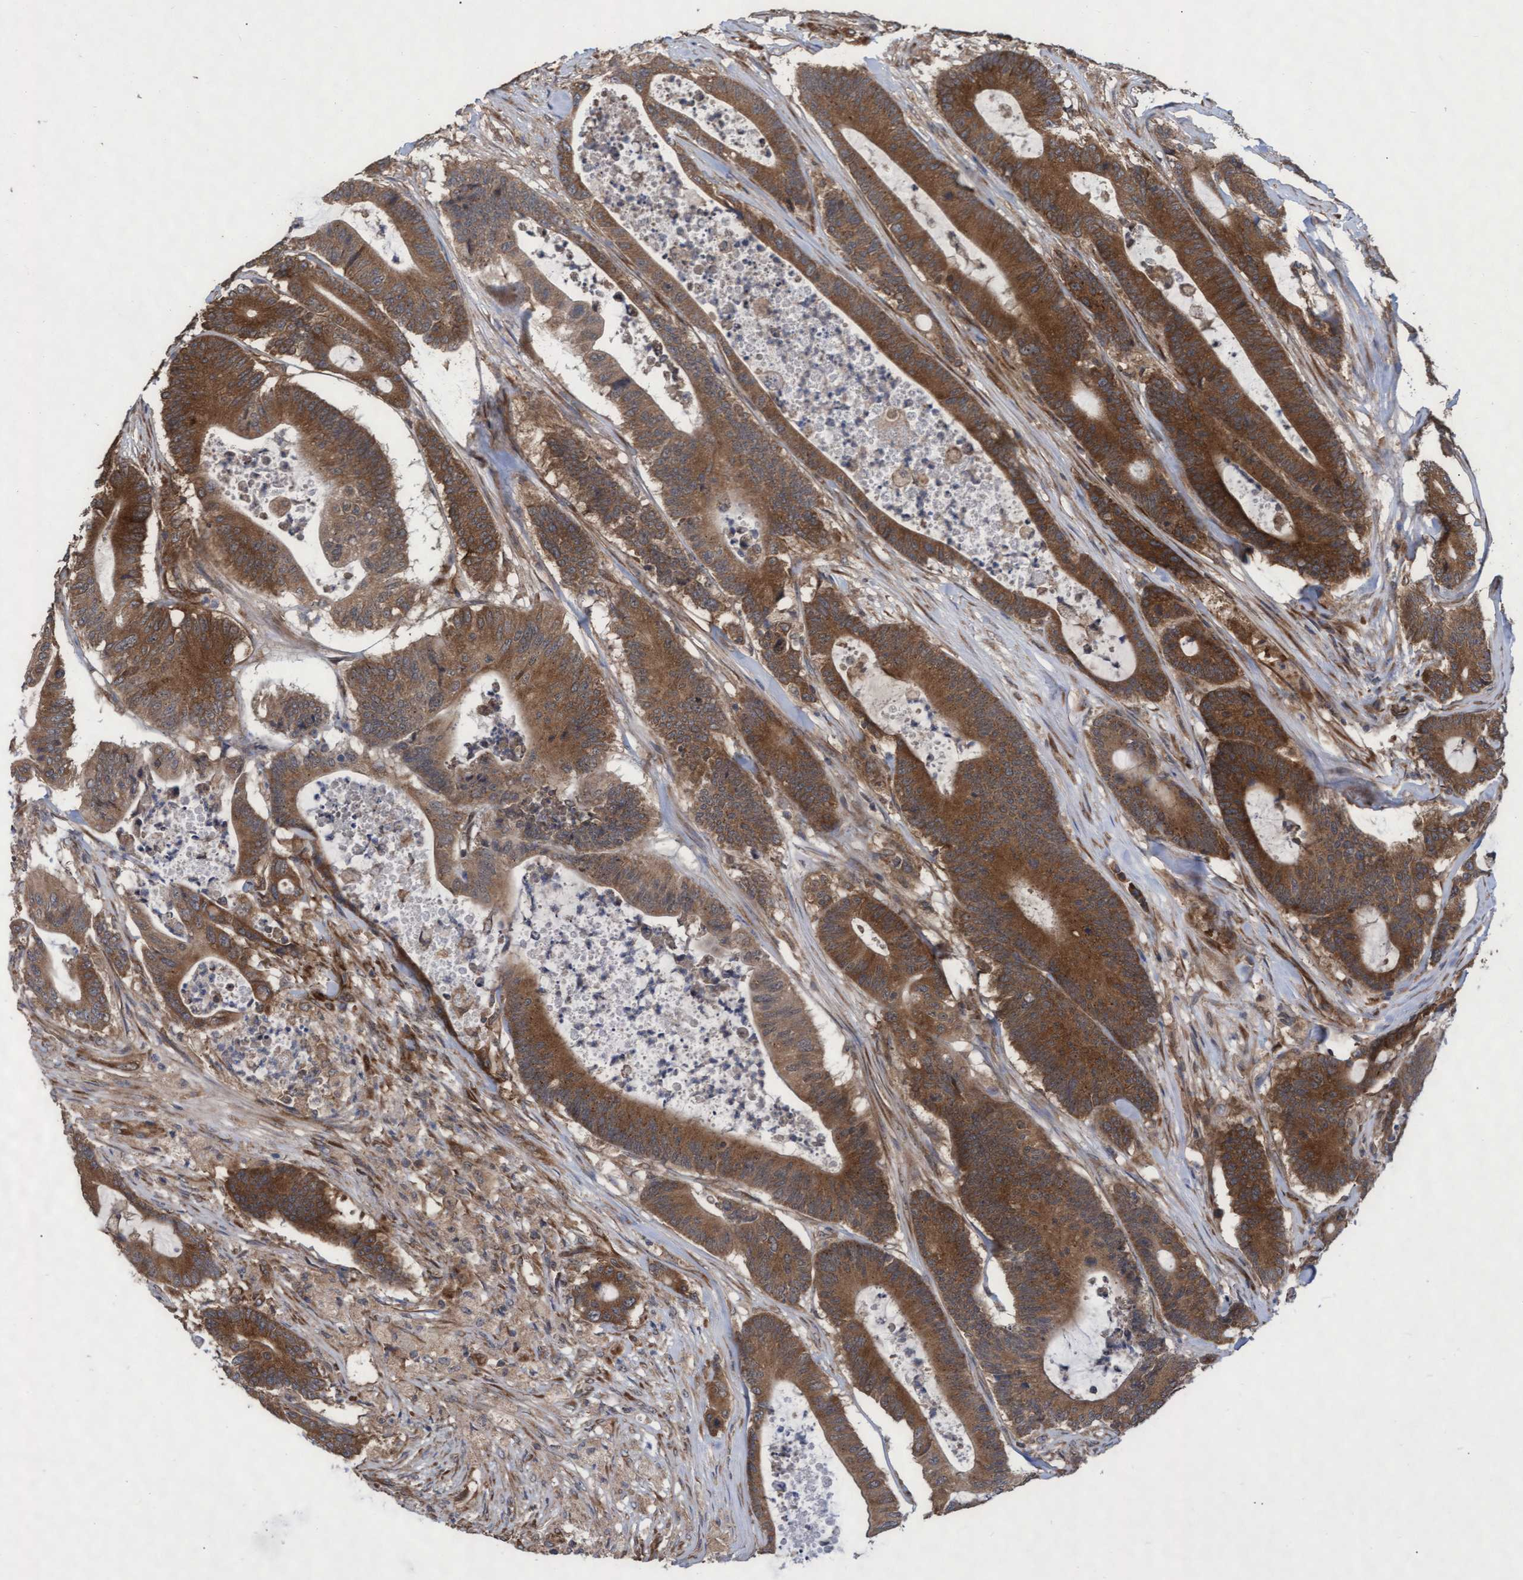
{"staining": {"intensity": "strong", "quantity": ">75%", "location": "cytoplasmic/membranous"}, "tissue": "colorectal cancer", "cell_type": "Tumor cells", "image_type": "cancer", "snomed": [{"axis": "morphology", "description": "Adenocarcinoma, NOS"}, {"axis": "topography", "description": "Colon"}], "caption": "Strong cytoplasmic/membranous protein positivity is identified in approximately >75% of tumor cells in colorectal cancer (adenocarcinoma).", "gene": "ABCF2", "patient": {"sex": "female", "age": 84}}